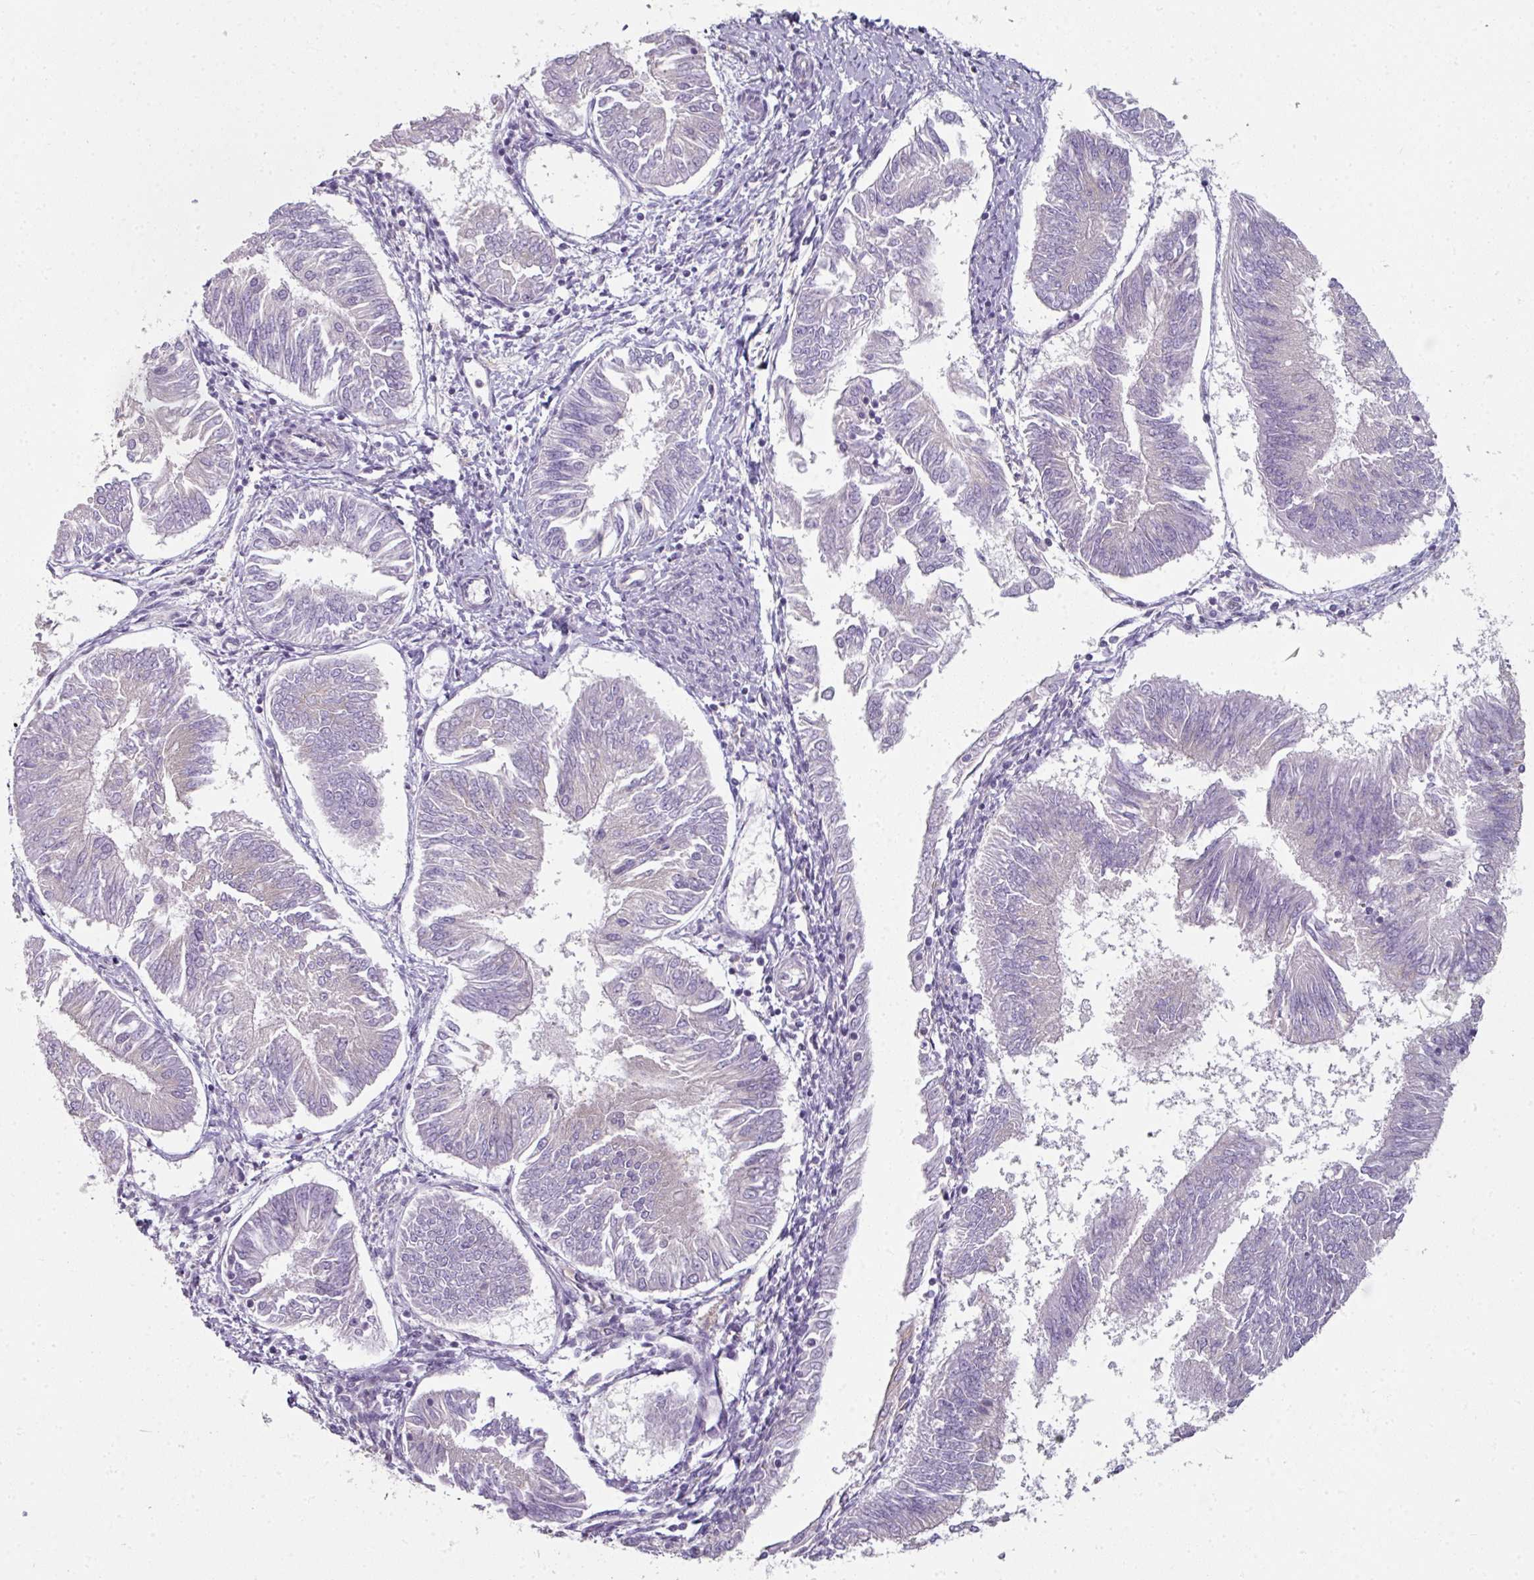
{"staining": {"intensity": "negative", "quantity": "none", "location": "none"}, "tissue": "endometrial cancer", "cell_type": "Tumor cells", "image_type": "cancer", "snomed": [{"axis": "morphology", "description": "Adenocarcinoma, NOS"}, {"axis": "topography", "description": "Endometrium"}], "caption": "Tumor cells are negative for protein expression in human endometrial cancer.", "gene": "C19orf33", "patient": {"sex": "female", "age": 58}}